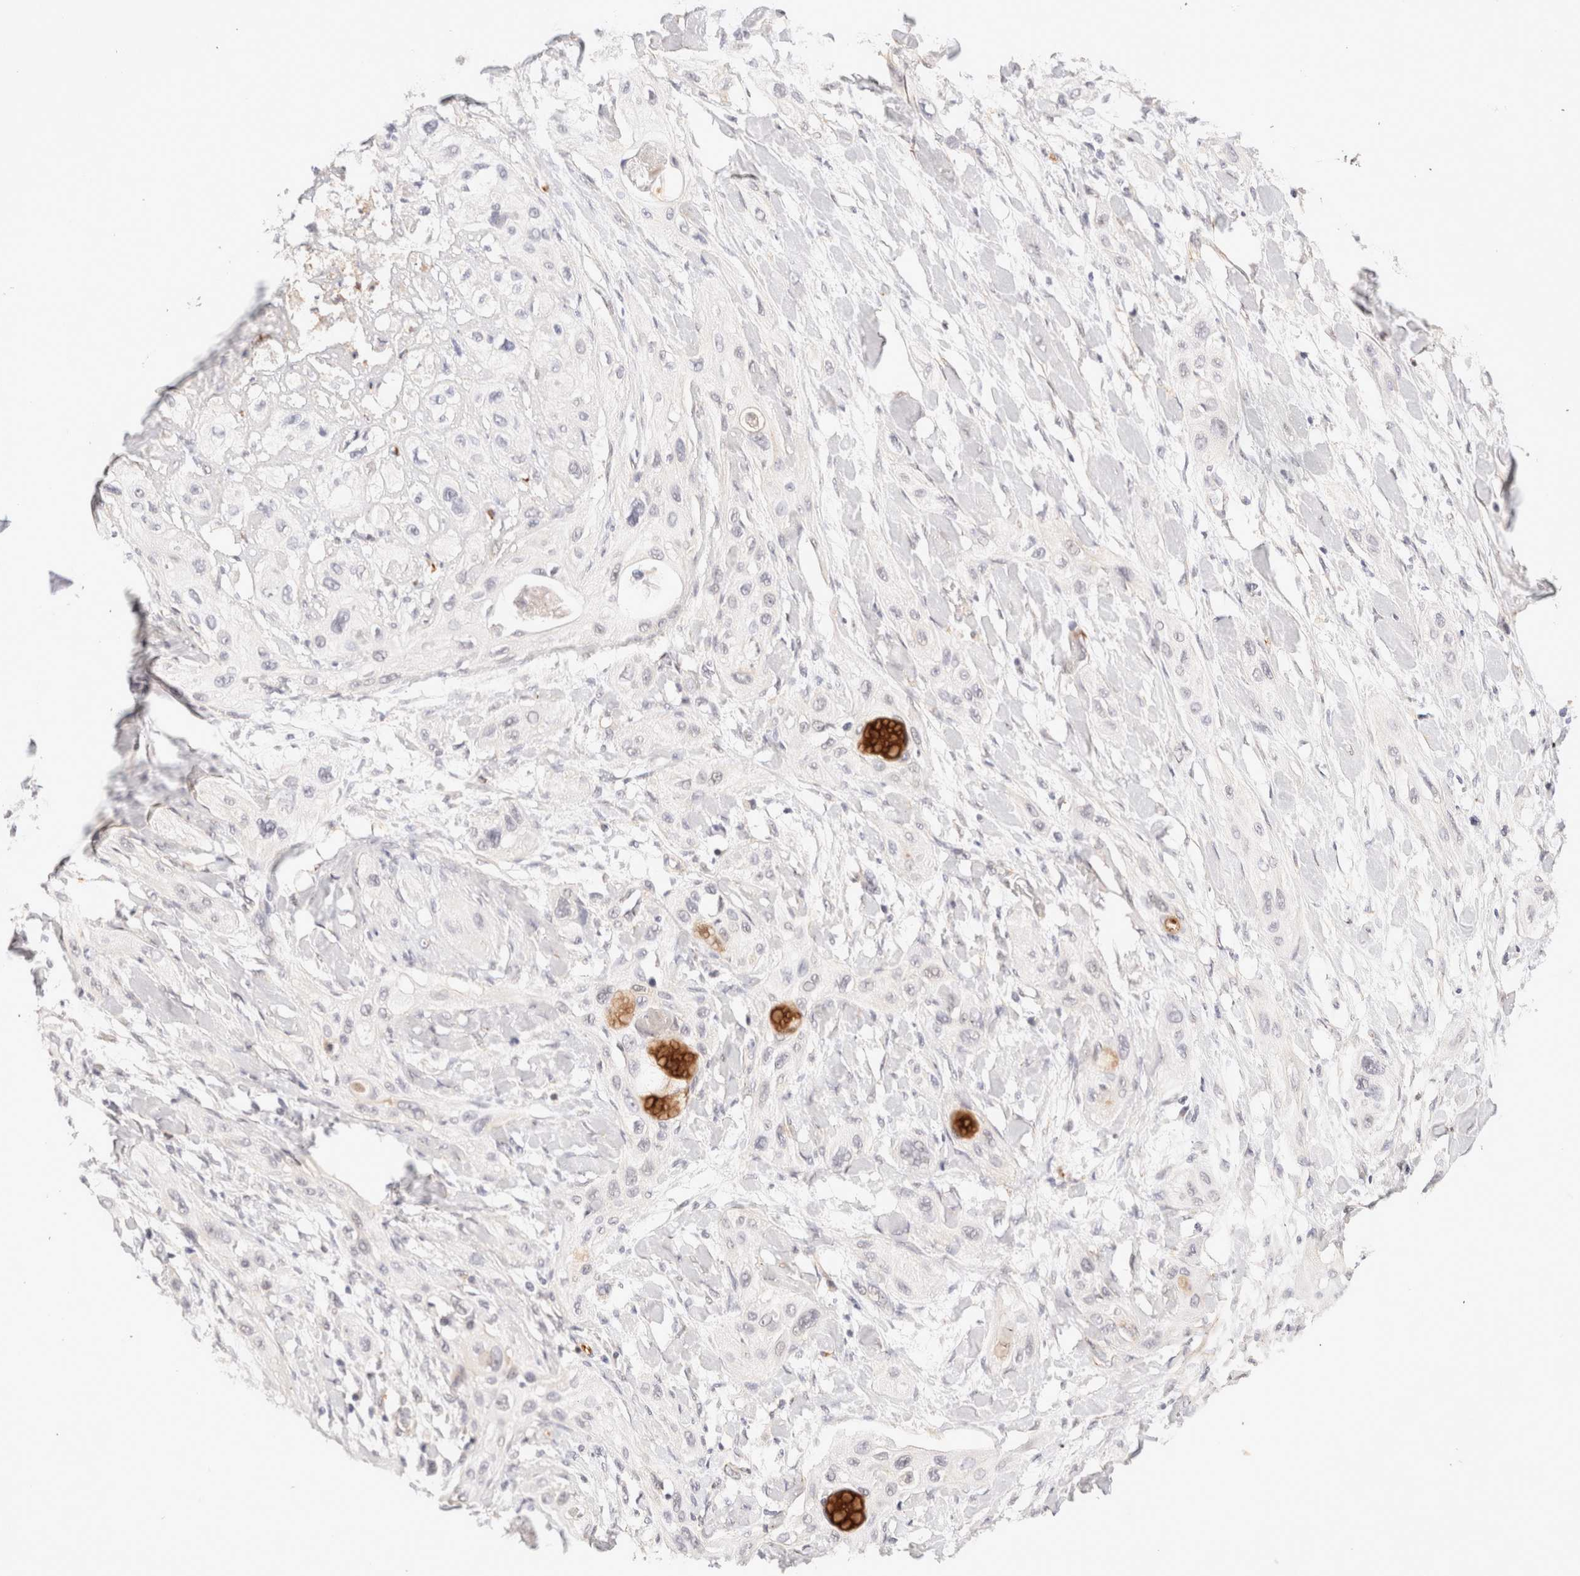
{"staining": {"intensity": "negative", "quantity": "none", "location": "none"}, "tissue": "lung cancer", "cell_type": "Tumor cells", "image_type": "cancer", "snomed": [{"axis": "morphology", "description": "Squamous cell carcinoma, NOS"}, {"axis": "topography", "description": "Lung"}], "caption": "Immunohistochemistry of lung squamous cell carcinoma displays no staining in tumor cells. (IHC, brightfield microscopy, high magnification).", "gene": "BRPF3", "patient": {"sex": "female", "age": 47}}